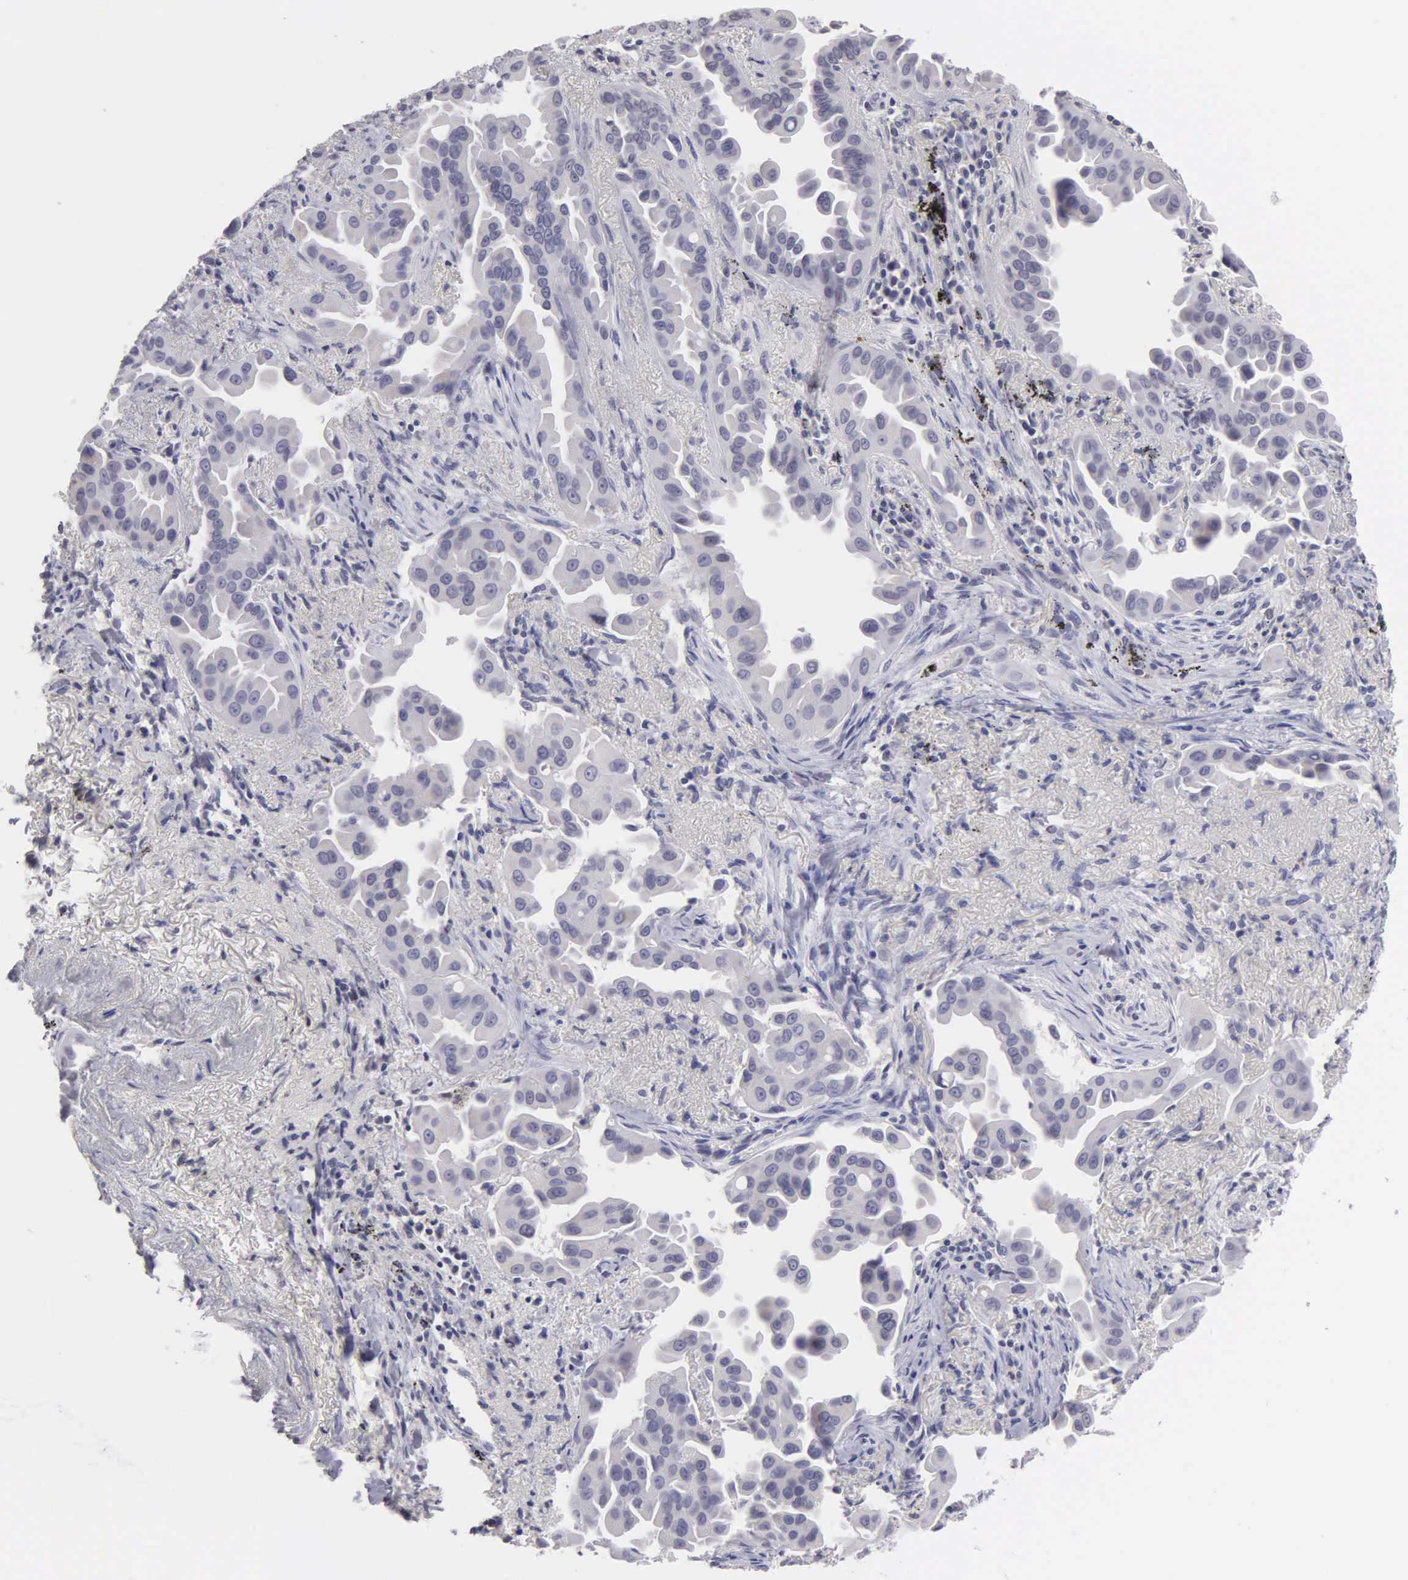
{"staining": {"intensity": "negative", "quantity": "none", "location": "none"}, "tissue": "lung cancer", "cell_type": "Tumor cells", "image_type": "cancer", "snomed": [{"axis": "morphology", "description": "Adenocarcinoma, NOS"}, {"axis": "topography", "description": "Lung"}], "caption": "Lung cancer (adenocarcinoma) stained for a protein using immunohistochemistry demonstrates no staining tumor cells.", "gene": "BRD1", "patient": {"sex": "male", "age": 68}}